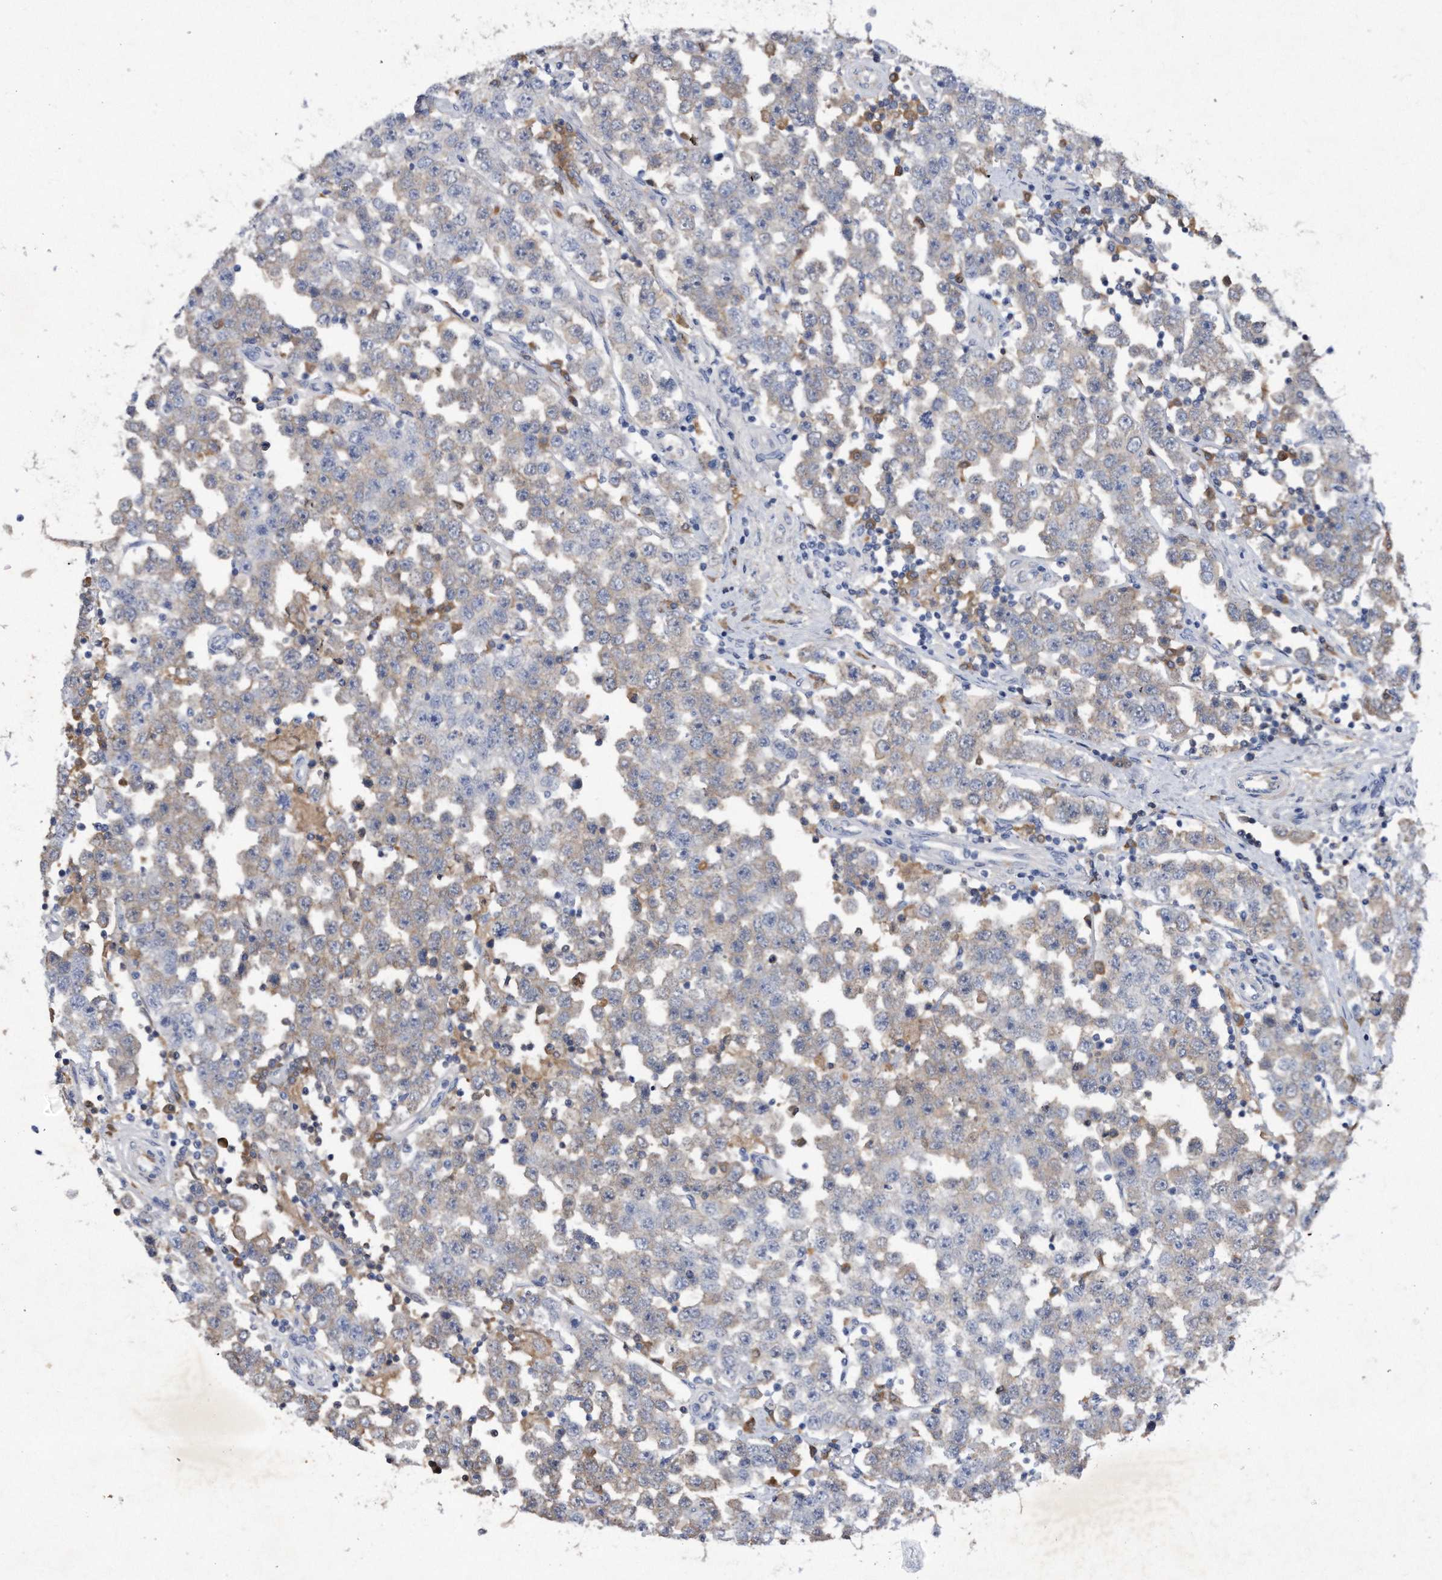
{"staining": {"intensity": "negative", "quantity": "none", "location": "none"}, "tissue": "testis cancer", "cell_type": "Tumor cells", "image_type": "cancer", "snomed": [{"axis": "morphology", "description": "Seminoma, NOS"}, {"axis": "topography", "description": "Testis"}], "caption": "Tumor cells are negative for protein expression in human seminoma (testis).", "gene": "ASNS", "patient": {"sex": "male", "age": 28}}